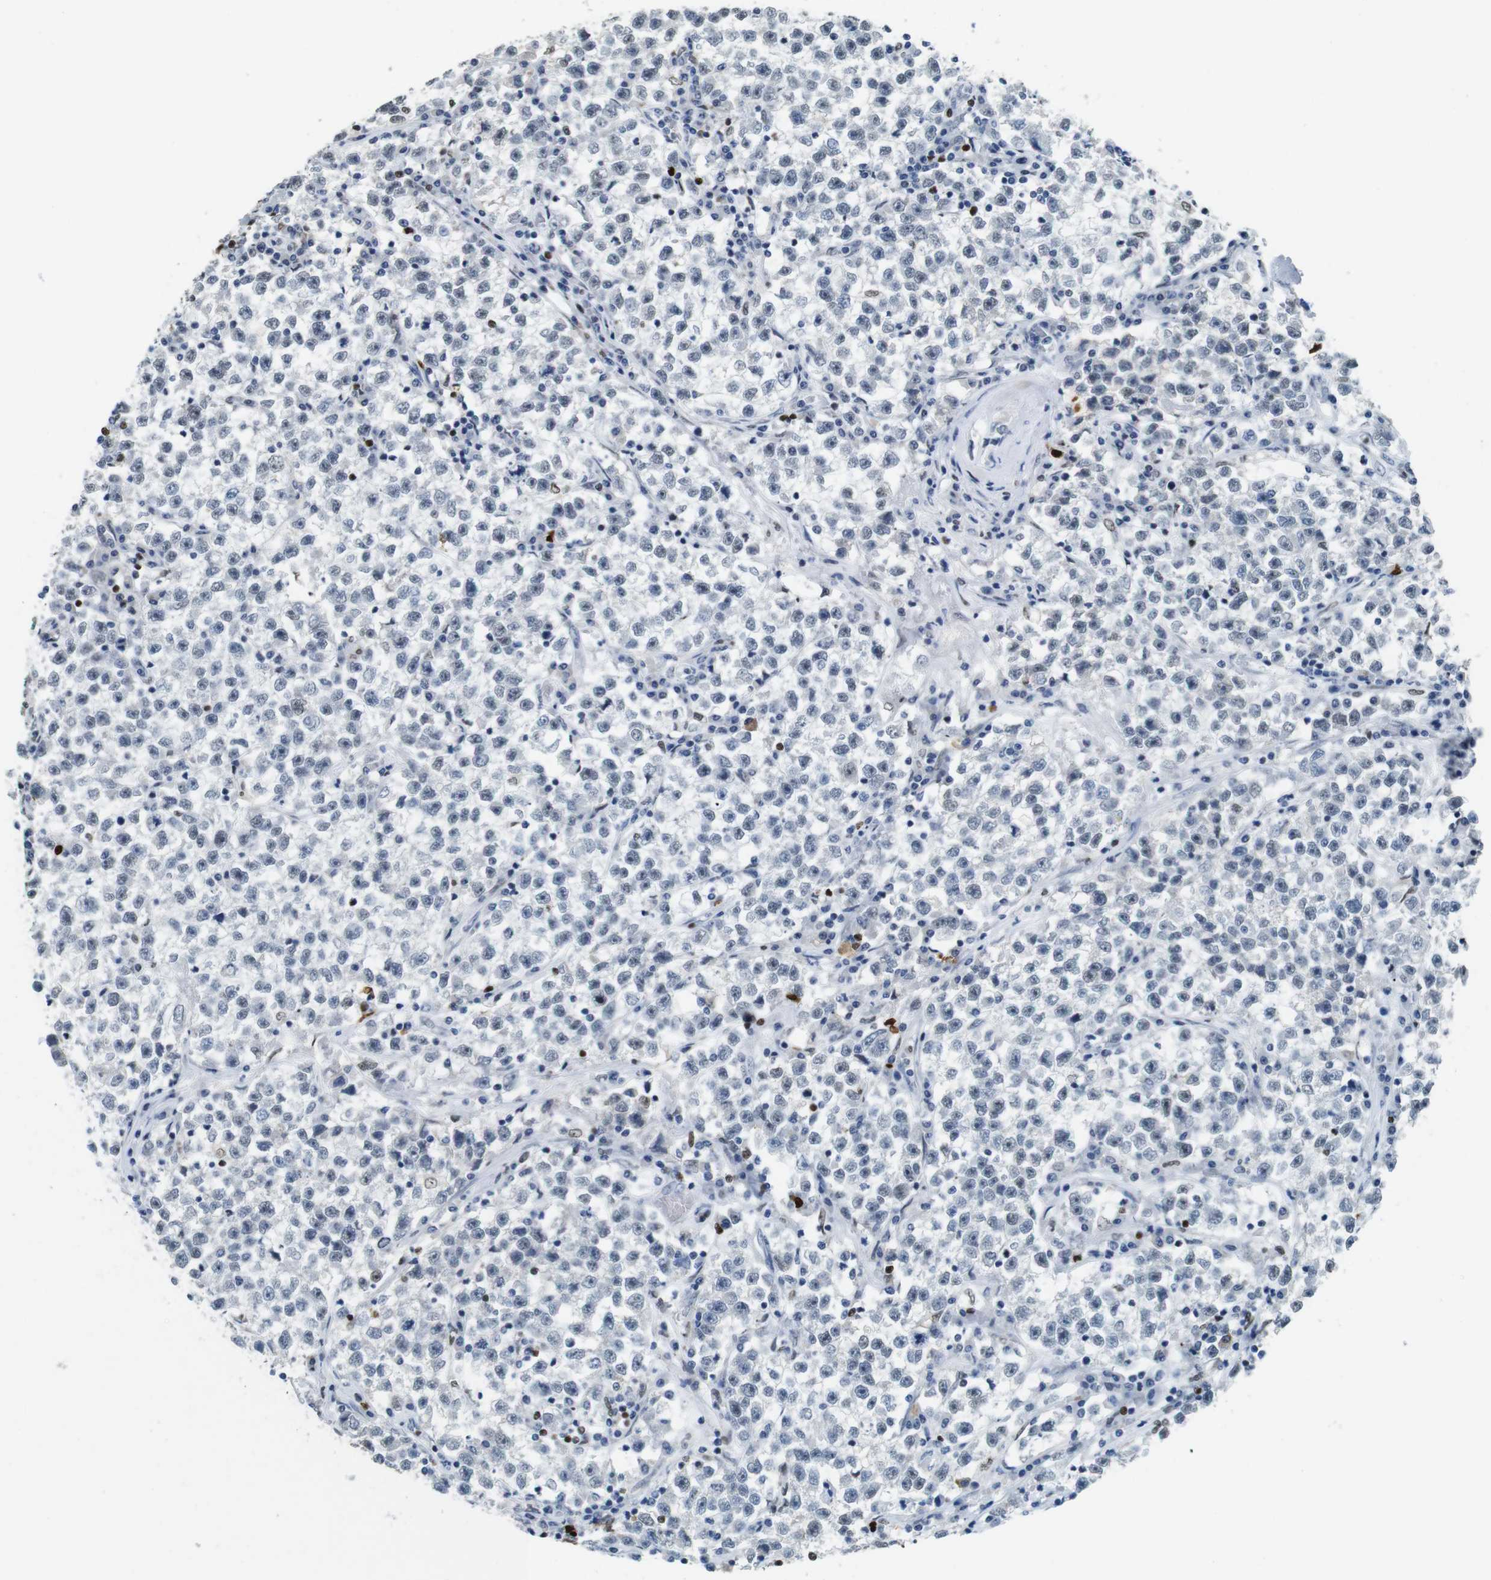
{"staining": {"intensity": "negative", "quantity": "none", "location": "none"}, "tissue": "testis cancer", "cell_type": "Tumor cells", "image_type": "cancer", "snomed": [{"axis": "morphology", "description": "Seminoma, NOS"}, {"axis": "topography", "description": "Testis"}], "caption": "A histopathology image of human seminoma (testis) is negative for staining in tumor cells. The staining is performed using DAB brown chromogen with nuclei counter-stained in using hematoxylin.", "gene": "IRF8", "patient": {"sex": "male", "age": 22}}